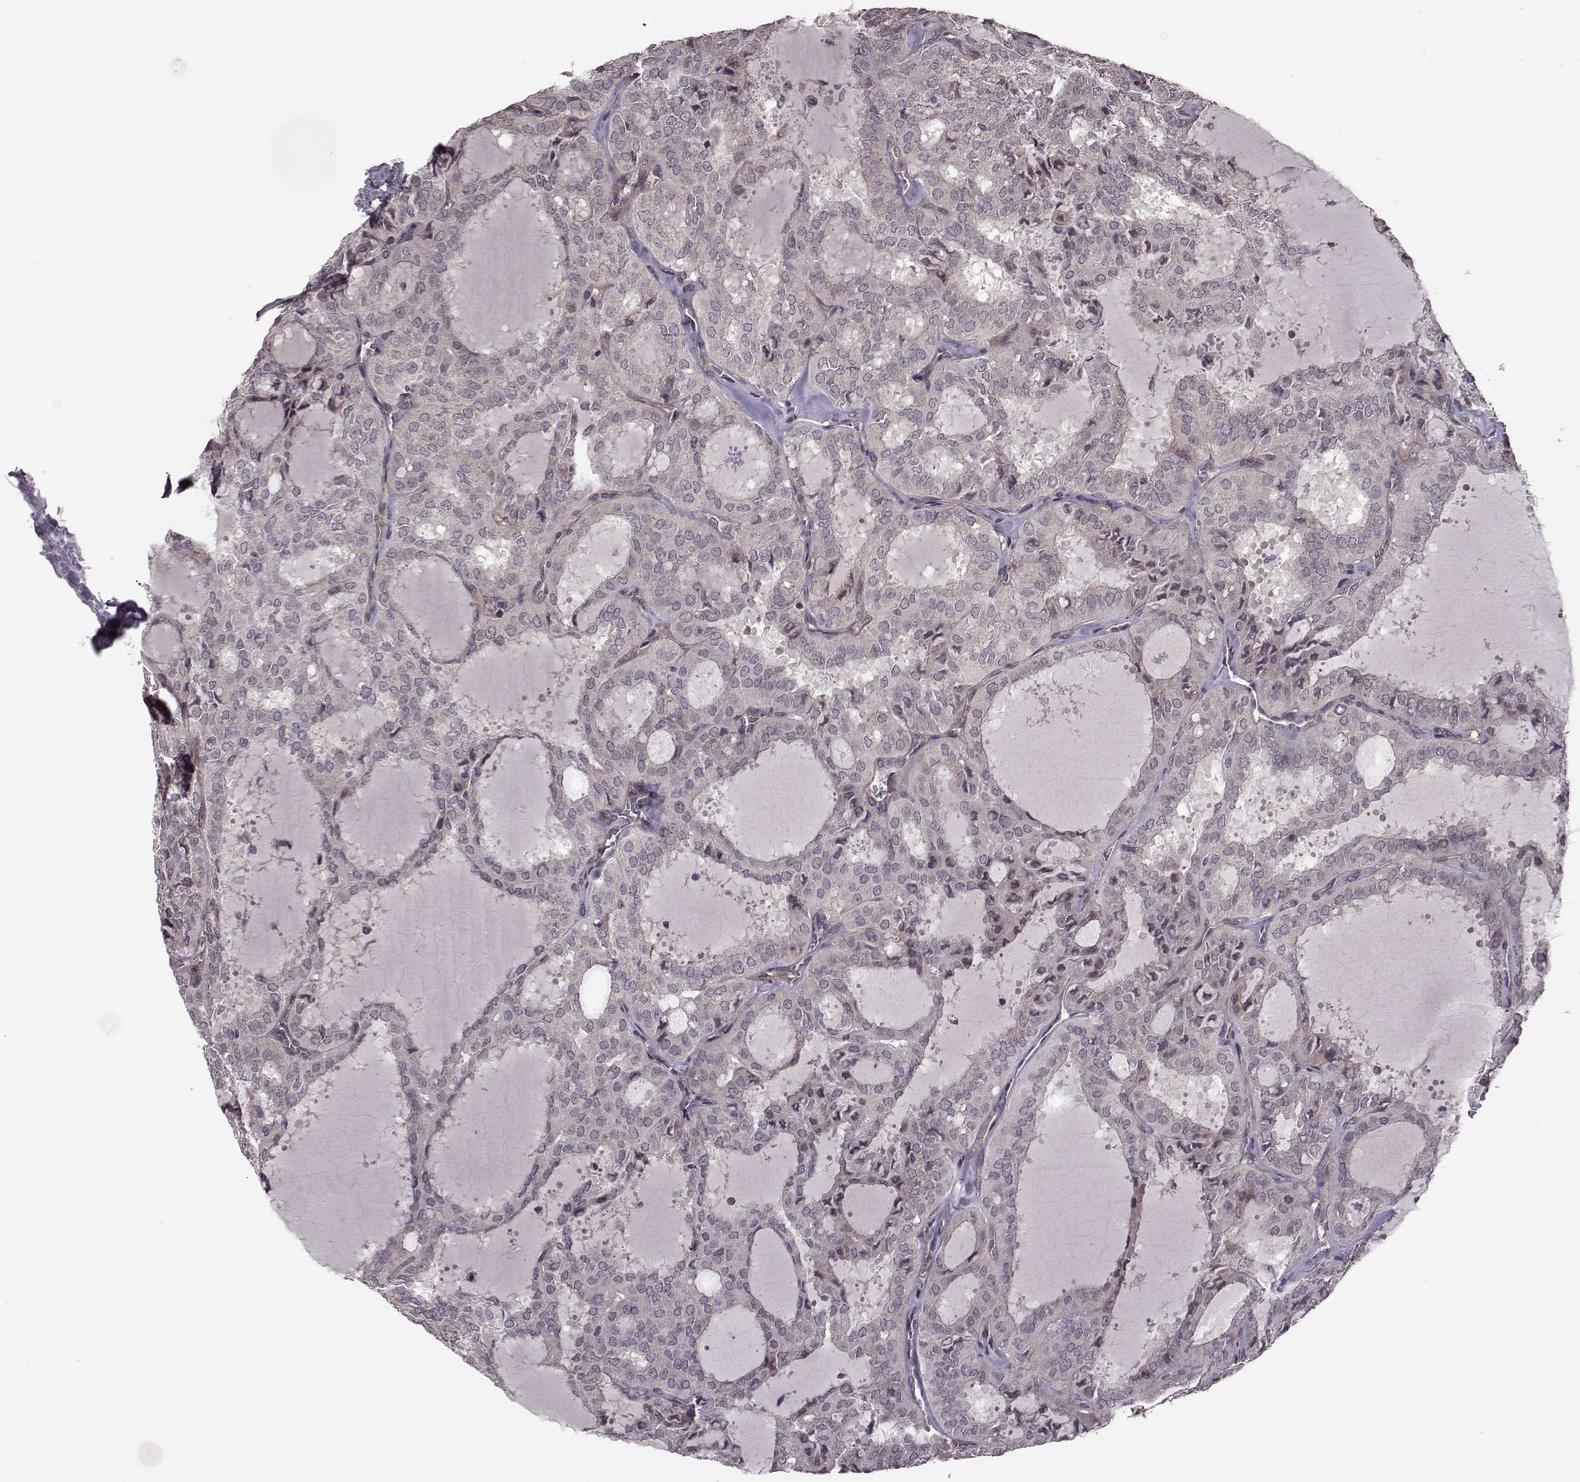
{"staining": {"intensity": "negative", "quantity": "none", "location": "none"}, "tissue": "thyroid cancer", "cell_type": "Tumor cells", "image_type": "cancer", "snomed": [{"axis": "morphology", "description": "Follicular adenoma carcinoma, NOS"}, {"axis": "topography", "description": "Thyroid gland"}], "caption": "Immunohistochemical staining of thyroid cancer (follicular adenoma carcinoma) displays no significant expression in tumor cells.", "gene": "SYNPO", "patient": {"sex": "male", "age": 75}}